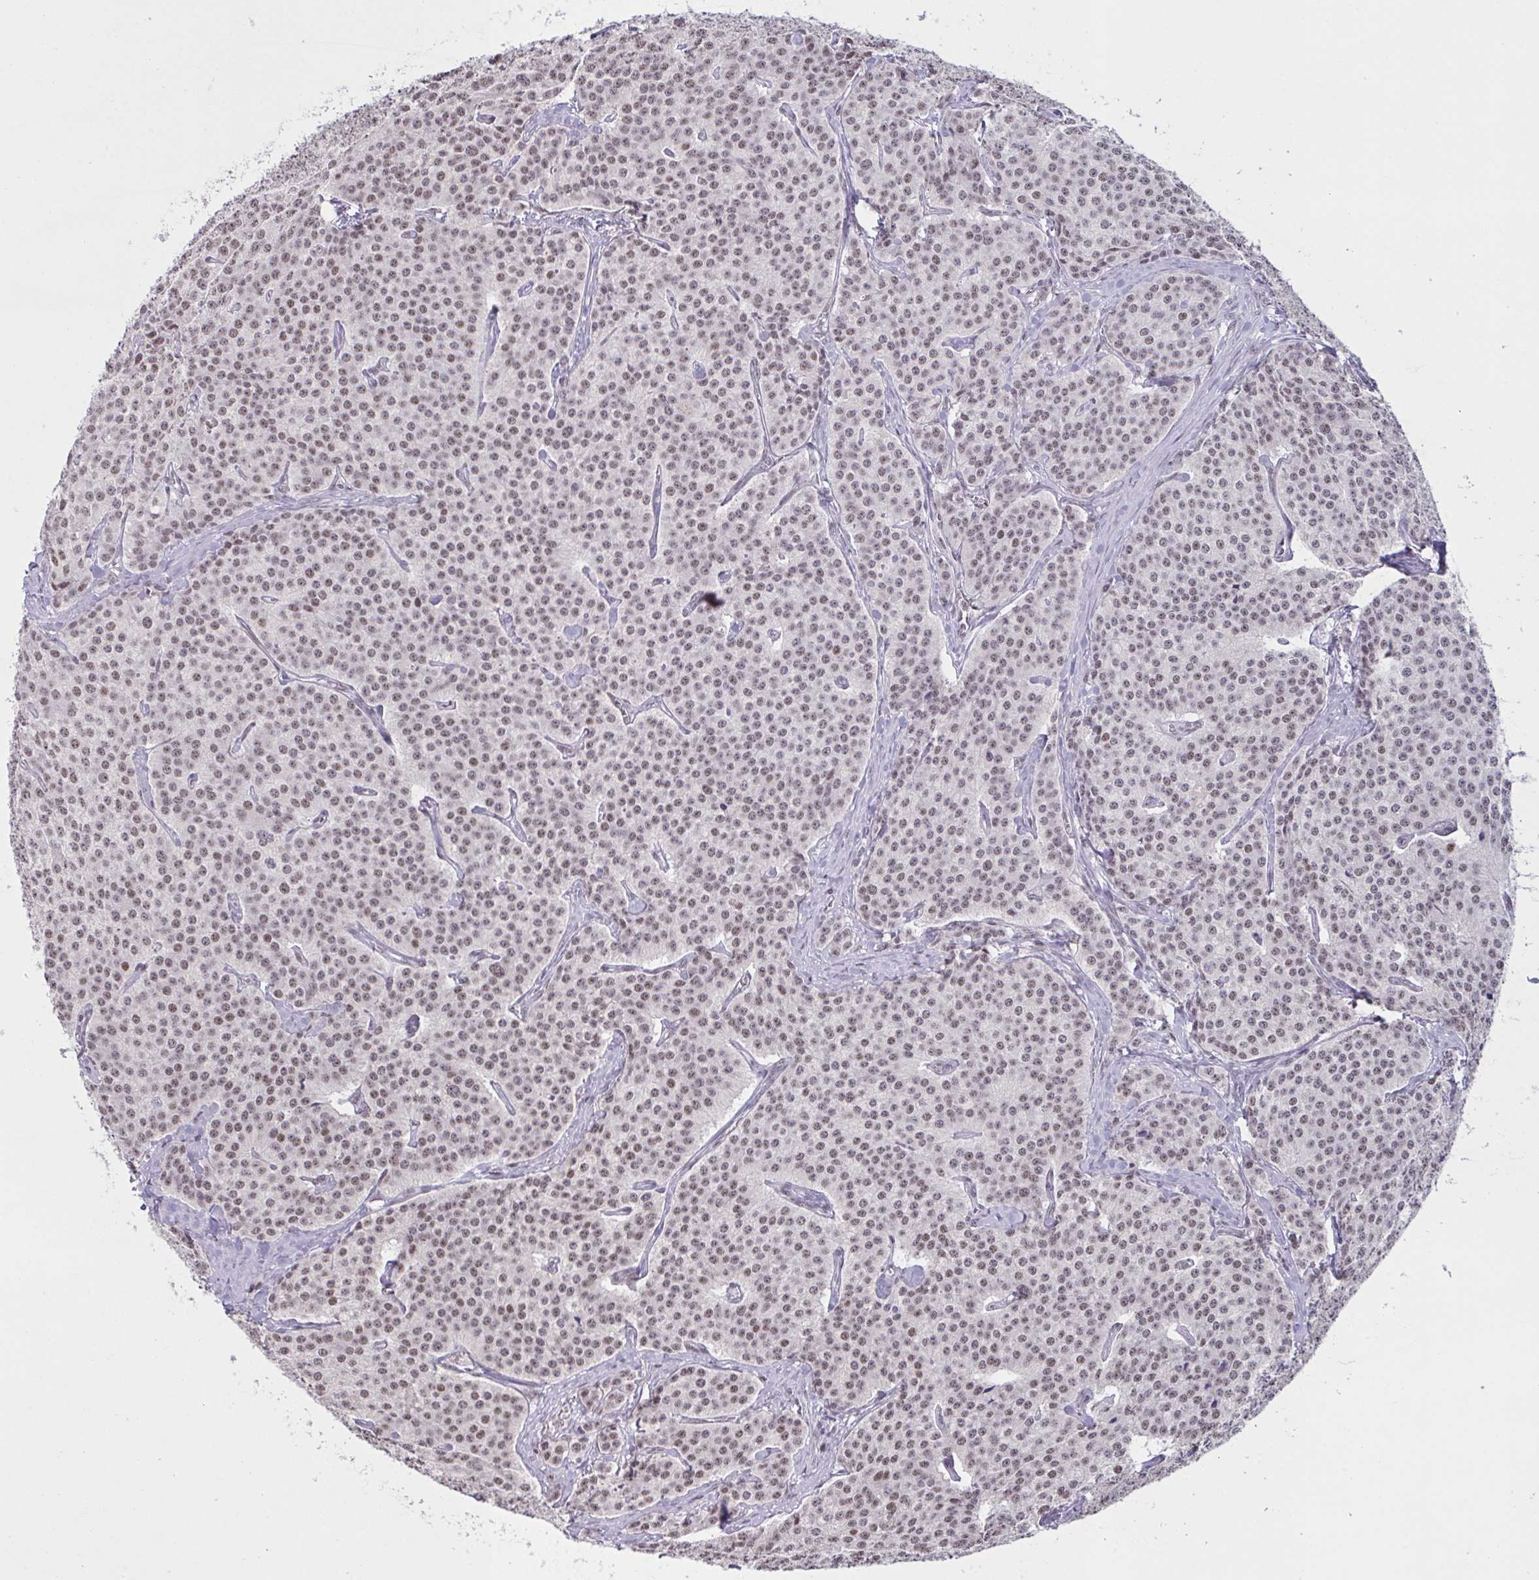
{"staining": {"intensity": "weak", "quantity": ">75%", "location": "nuclear"}, "tissue": "carcinoid", "cell_type": "Tumor cells", "image_type": "cancer", "snomed": [{"axis": "morphology", "description": "Carcinoid, malignant, NOS"}, {"axis": "topography", "description": "Small intestine"}], "caption": "IHC of human carcinoid shows low levels of weak nuclear staining in about >75% of tumor cells.", "gene": "TIMM21", "patient": {"sex": "female", "age": 64}}